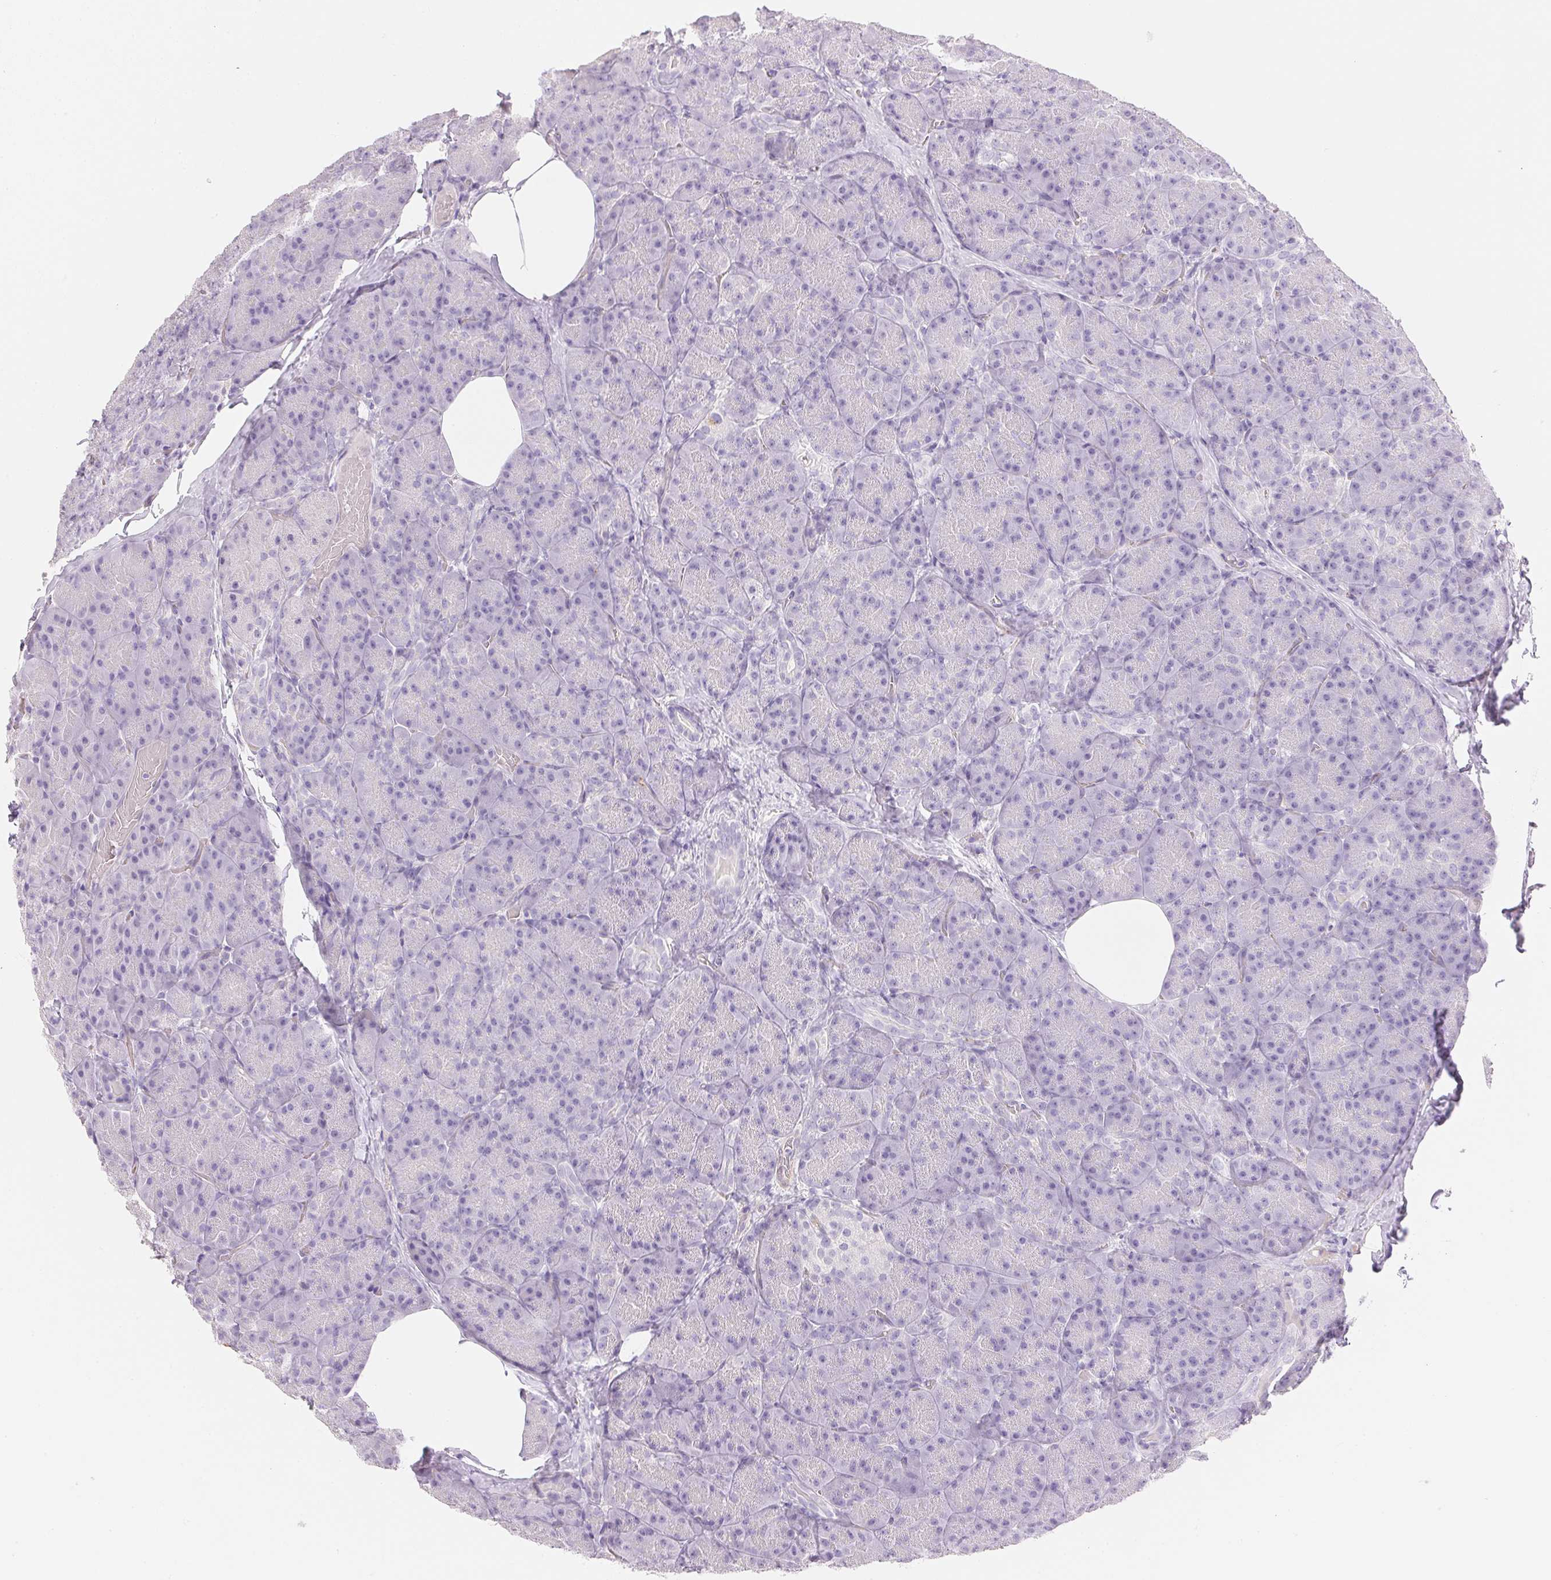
{"staining": {"intensity": "negative", "quantity": "none", "location": "none"}, "tissue": "pancreas", "cell_type": "Exocrine glandular cells", "image_type": "normal", "snomed": [{"axis": "morphology", "description": "Normal tissue, NOS"}, {"axis": "topography", "description": "Pancreas"}], "caption": "This is a micrograph of immunohistochemistry staining of unremarkable pancreas, which shows no staining in exocrine glandular cells. (DAB immunohistochemistry (IHC) visualized using brightfield microscopy, high magnification).", "gene": "KCNE2", "patient": {"sex": "male", "age": 57}}